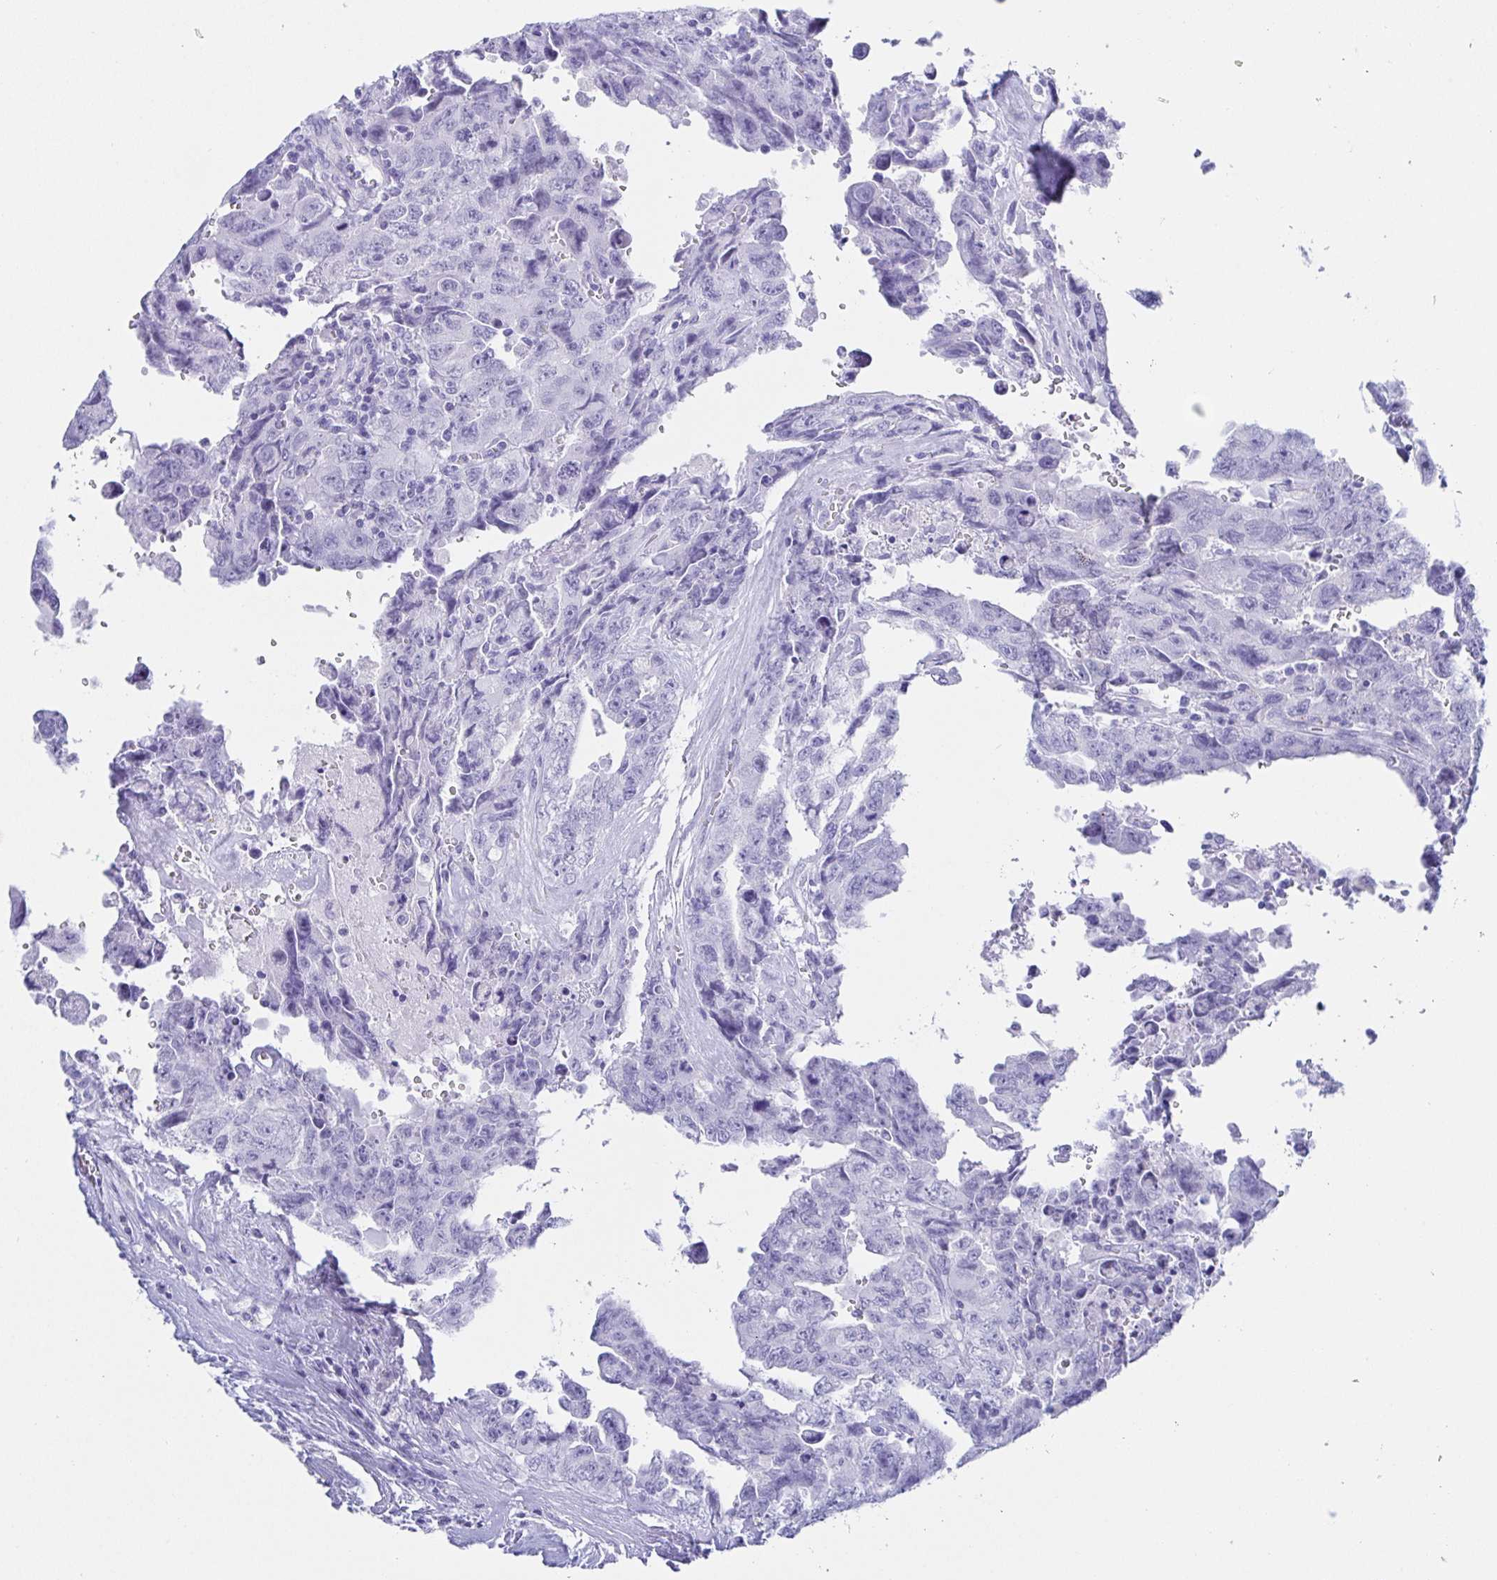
{"staining": {"intensity": "negative", "quantity": "none", "location": "none"}, "tissue": "testis cancer", "cell_type": "Tumor cells", "image_type": "cancer", "snomed": [{"axis": "morphology", "description": "Carcinoma, Embryonal, NOS"}, {"axis": "topography", "description": "Testis"}], "caption": "Protein analysis of testis cancer (embryonal carcinoma) demonstrates no significant positivity in tumor cells. (Immunohistochemistry, brightfield microscopy, high magnification).", "gene": "KCNH6", "patient": {"sex": "male", "age": 24}}